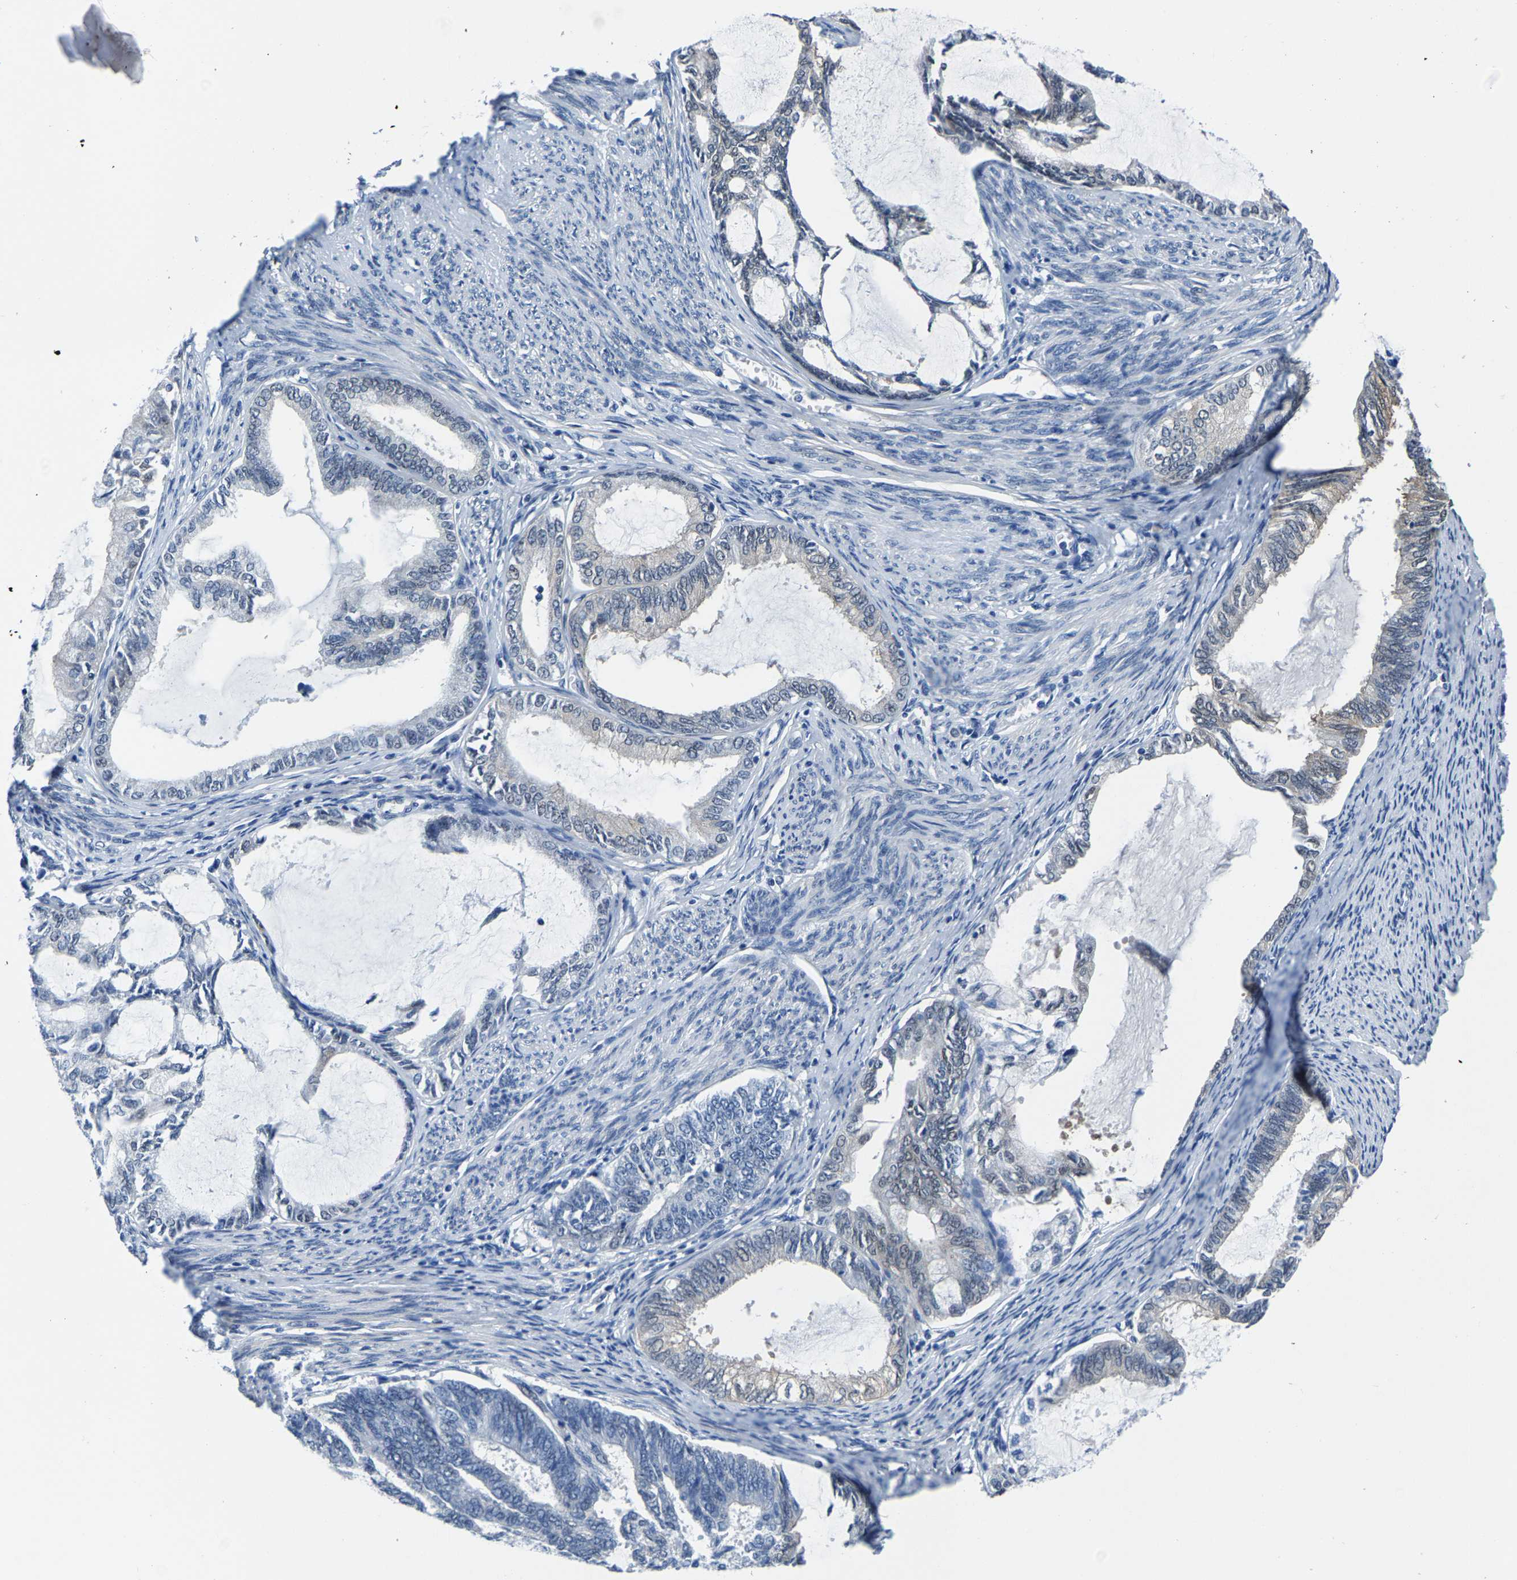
{"staining": {"intensity": "negative", "quantity": "none", "location": "none"}, "tissue": "endometrial cancer", "cell_type": "Tumor cells", "image_type": "cancer", "snomed": [{"axis": "morphology", "description": "Adenocarcinoma, NOS"}, {"axis": "topography", "description": "Endometrium"}], "caption": "IHC of human endometrial cancer exhibits no expression in tumor cells.", "gene": "SSH3", "patient": {"sex": "female", "age": 86}}